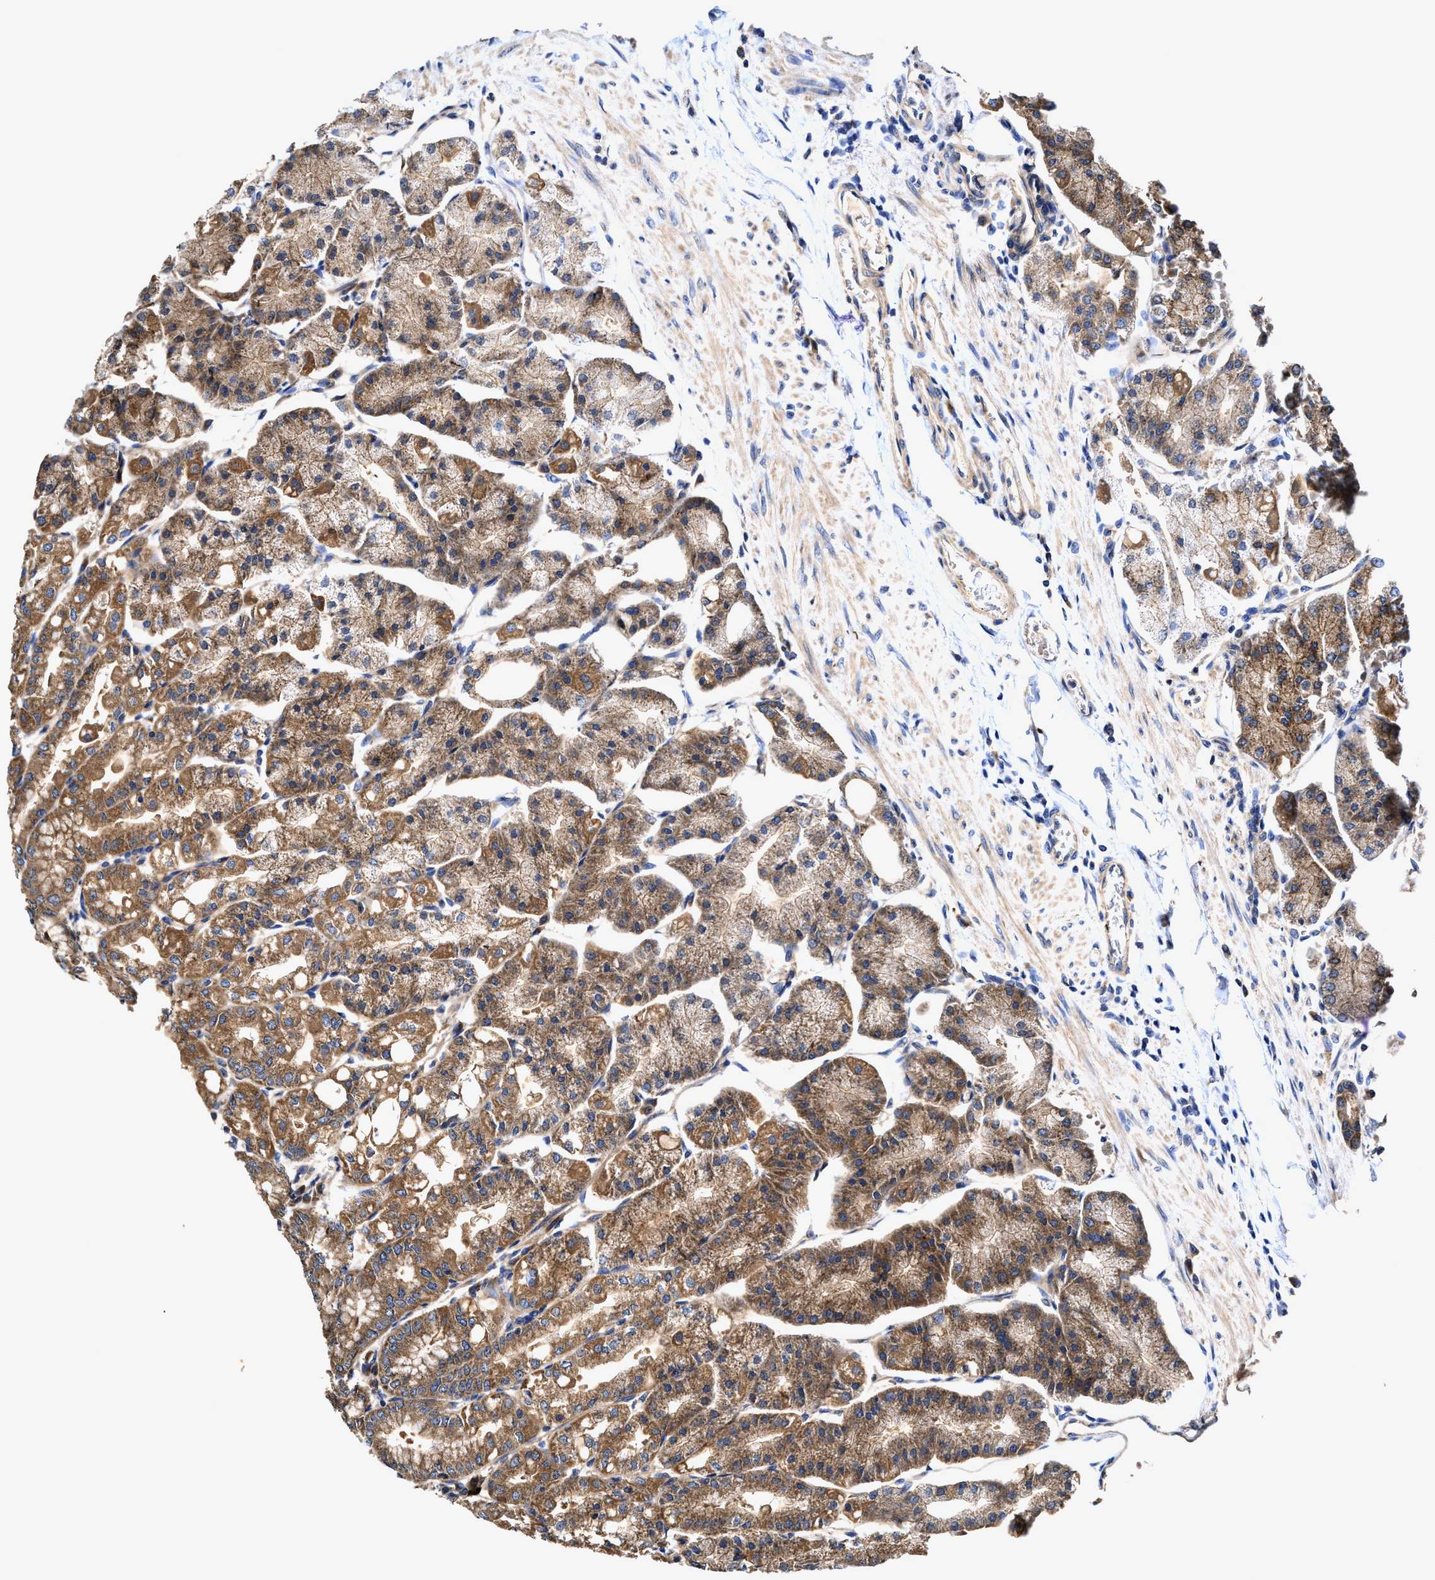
{"staining": {"intensity": "moderate", "quantity": ">75%", "location": "cytoplasmic/membranous"}, "tissue": "stomach", "cell_type": "Glandular cells", "image_type": "normal", "snomed": [{"axis": "morphology", "description": "Normal tissue, NOS"}, {"axis": "topography", "description": "Stomach, lower"}], "caption": "Immunohistochemical staining of normal stomach shows medium levels of moderate cytoplasmic/membranous positivity in about >75% of glandular cells.", "gene": "EFNA4", "patient": {"sex": "male", "age": 71}}